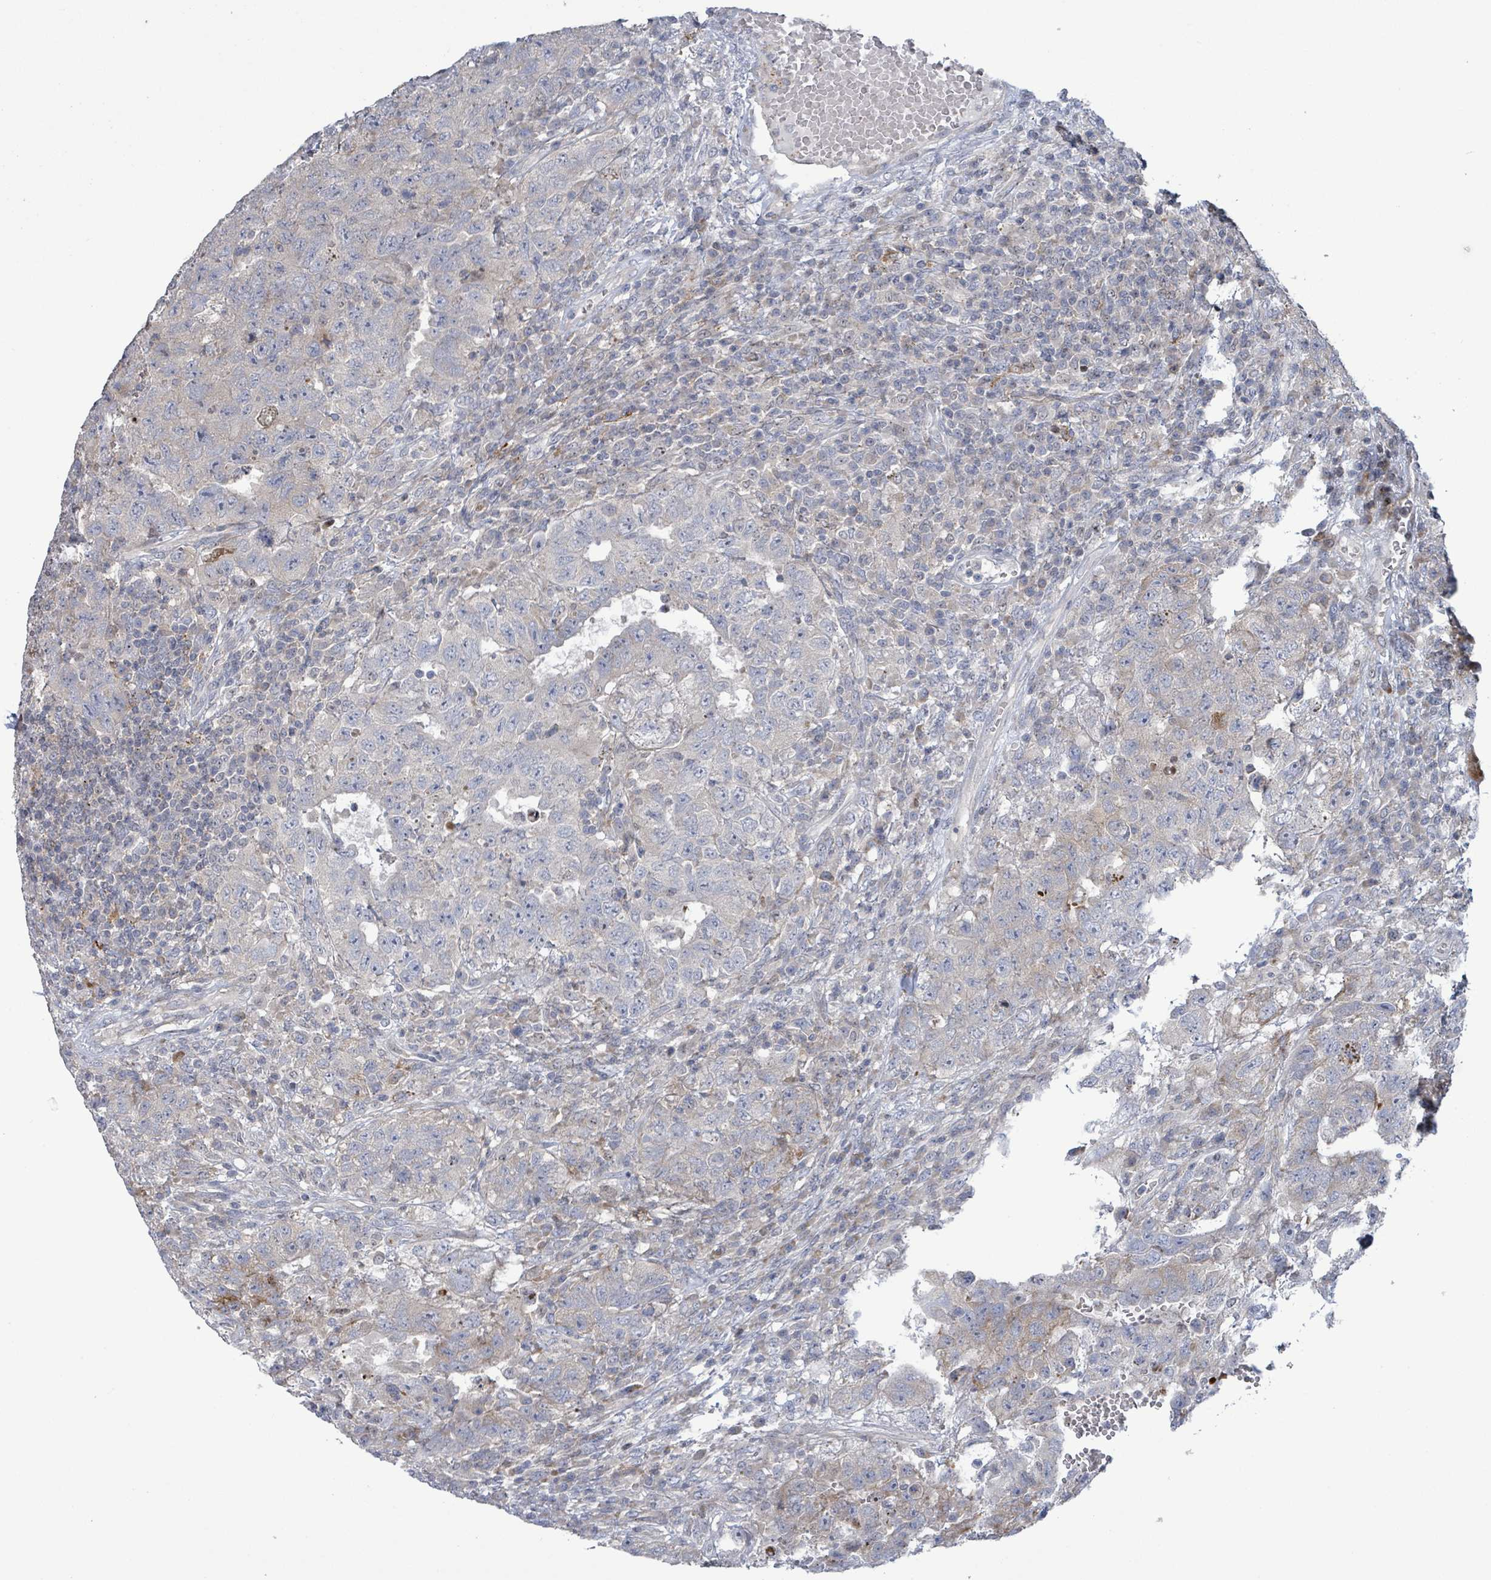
{"staining": {"intensity": "negative", "quantity": "none", "location": "none"}, "tissue": "testis cancer", "cell_type": "Tumor cells", "image_type": "cancer", "snomed": [{"axis": "morphology", "description": "Carcinoma, Embryonal, NOS"}, {"axis": "topography", "description": "Testis"}], "caption": "There is no significant staining in tumor cells of testis cancer (embryonal carcinoma). Nuclei are stained in blue.", "gene": "LILRA4", "patient": {"sex": "male", "age": 26}}